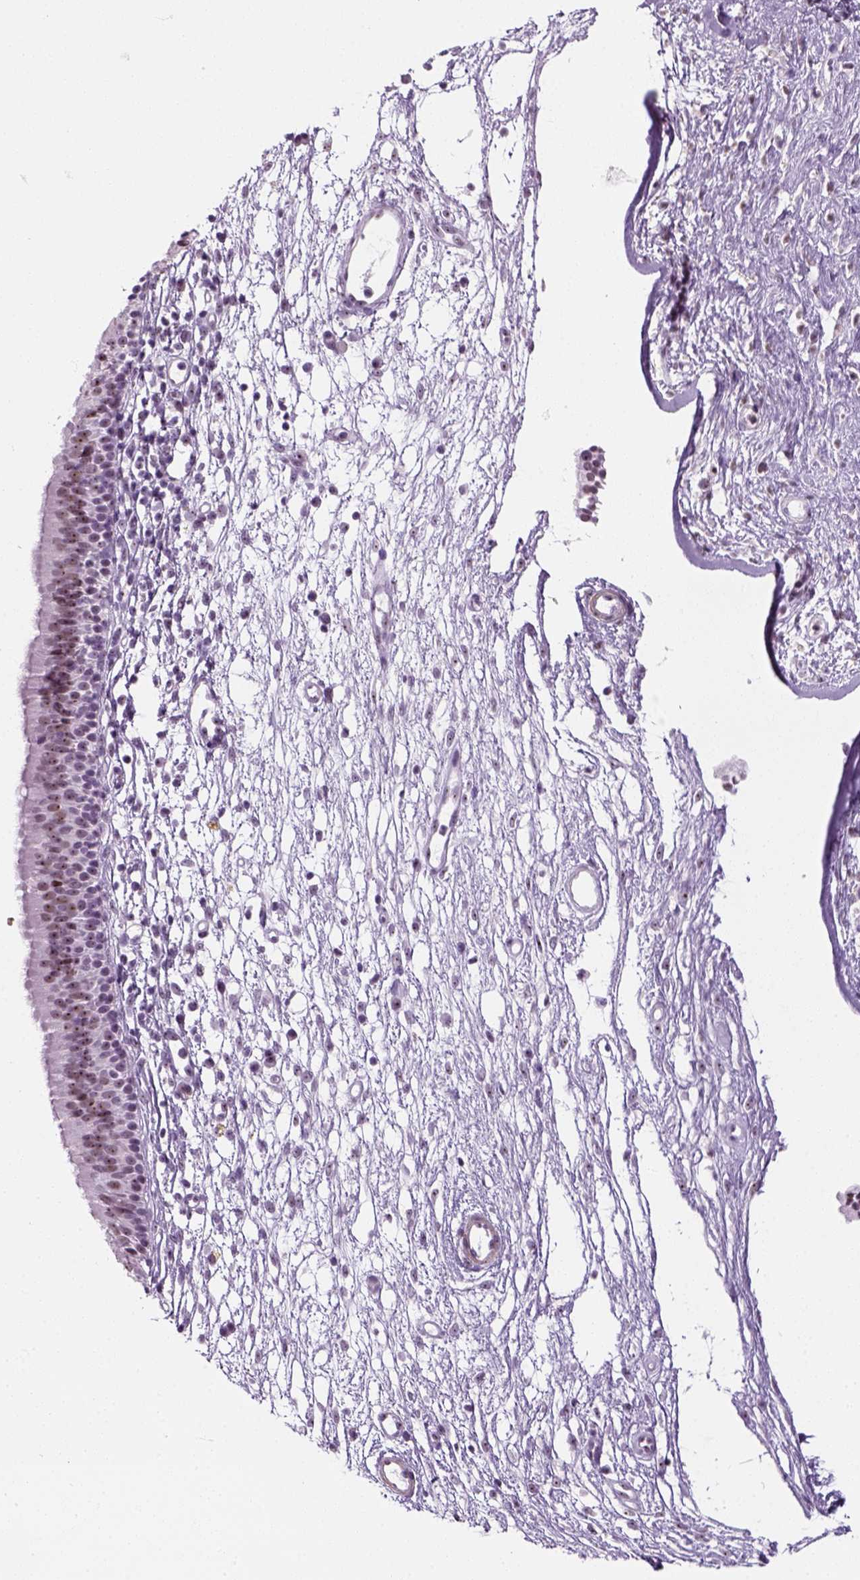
{"staining": {"intensity": "moderate", "quantity": ">75%", "location": "nuclear"}, "tissue": "nasopharynx", "cell_type": "Respiratory epithelial cells", "image_type": "normal", "snomed": [{"axis": "morphology", "description": "Normal tissue, NOS"}, {"axis": "topography", "description": "Nasopharynx"}], "caption": "This image demonstrates normal nasopharynx stained with immunohistochemistry (IHC) to label a protein in brown. The nuclear of respiratory epithelial cells show moderate positivity for the protein. Nuclei are counter-stained blue.", "gene": "ZNF865", "patient": {"sex": "male", "age": 24}}